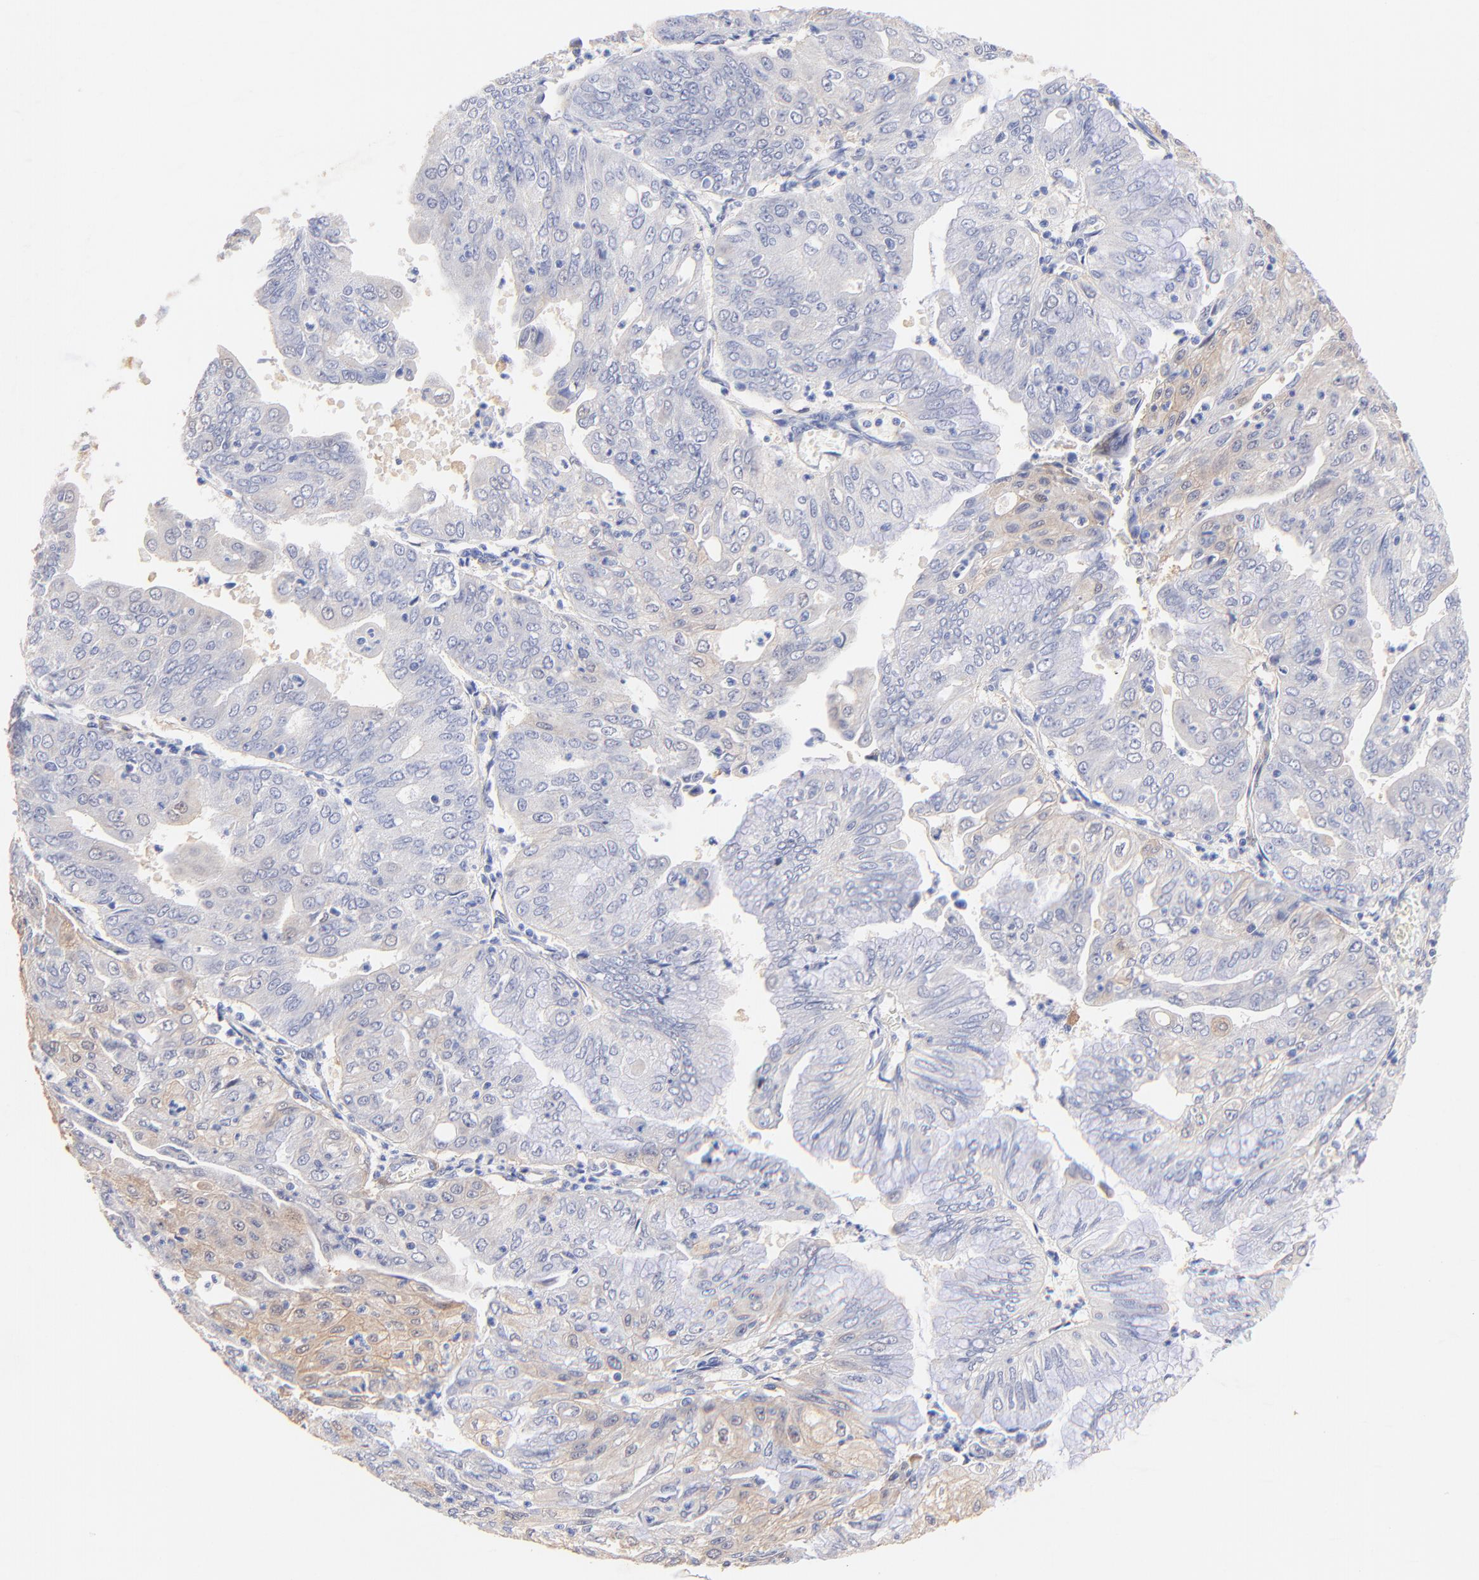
{"staining": {"intensity": "weak", "quantity": "25%-75%", "location": "cytoplasmic/membranous"}, "tissue": "endometrial cancer", "cell_type": "Tumor cells", "image_type": "cancer", "snomed": [{"axis": "morphology", "description": "Adenocarcinoma, NOS"}, {"axis": "topography", "description": "Endometrium"}], "caption": "Immunohistochemistry (IHC) (DAB) staining of endometrial cancer displays weak cytoplasmic/membranous protein positivity in about 25%-75% of tumor cells.", "gene": "ACTRT1", "patient": {"sex": "female", "age": 79}}